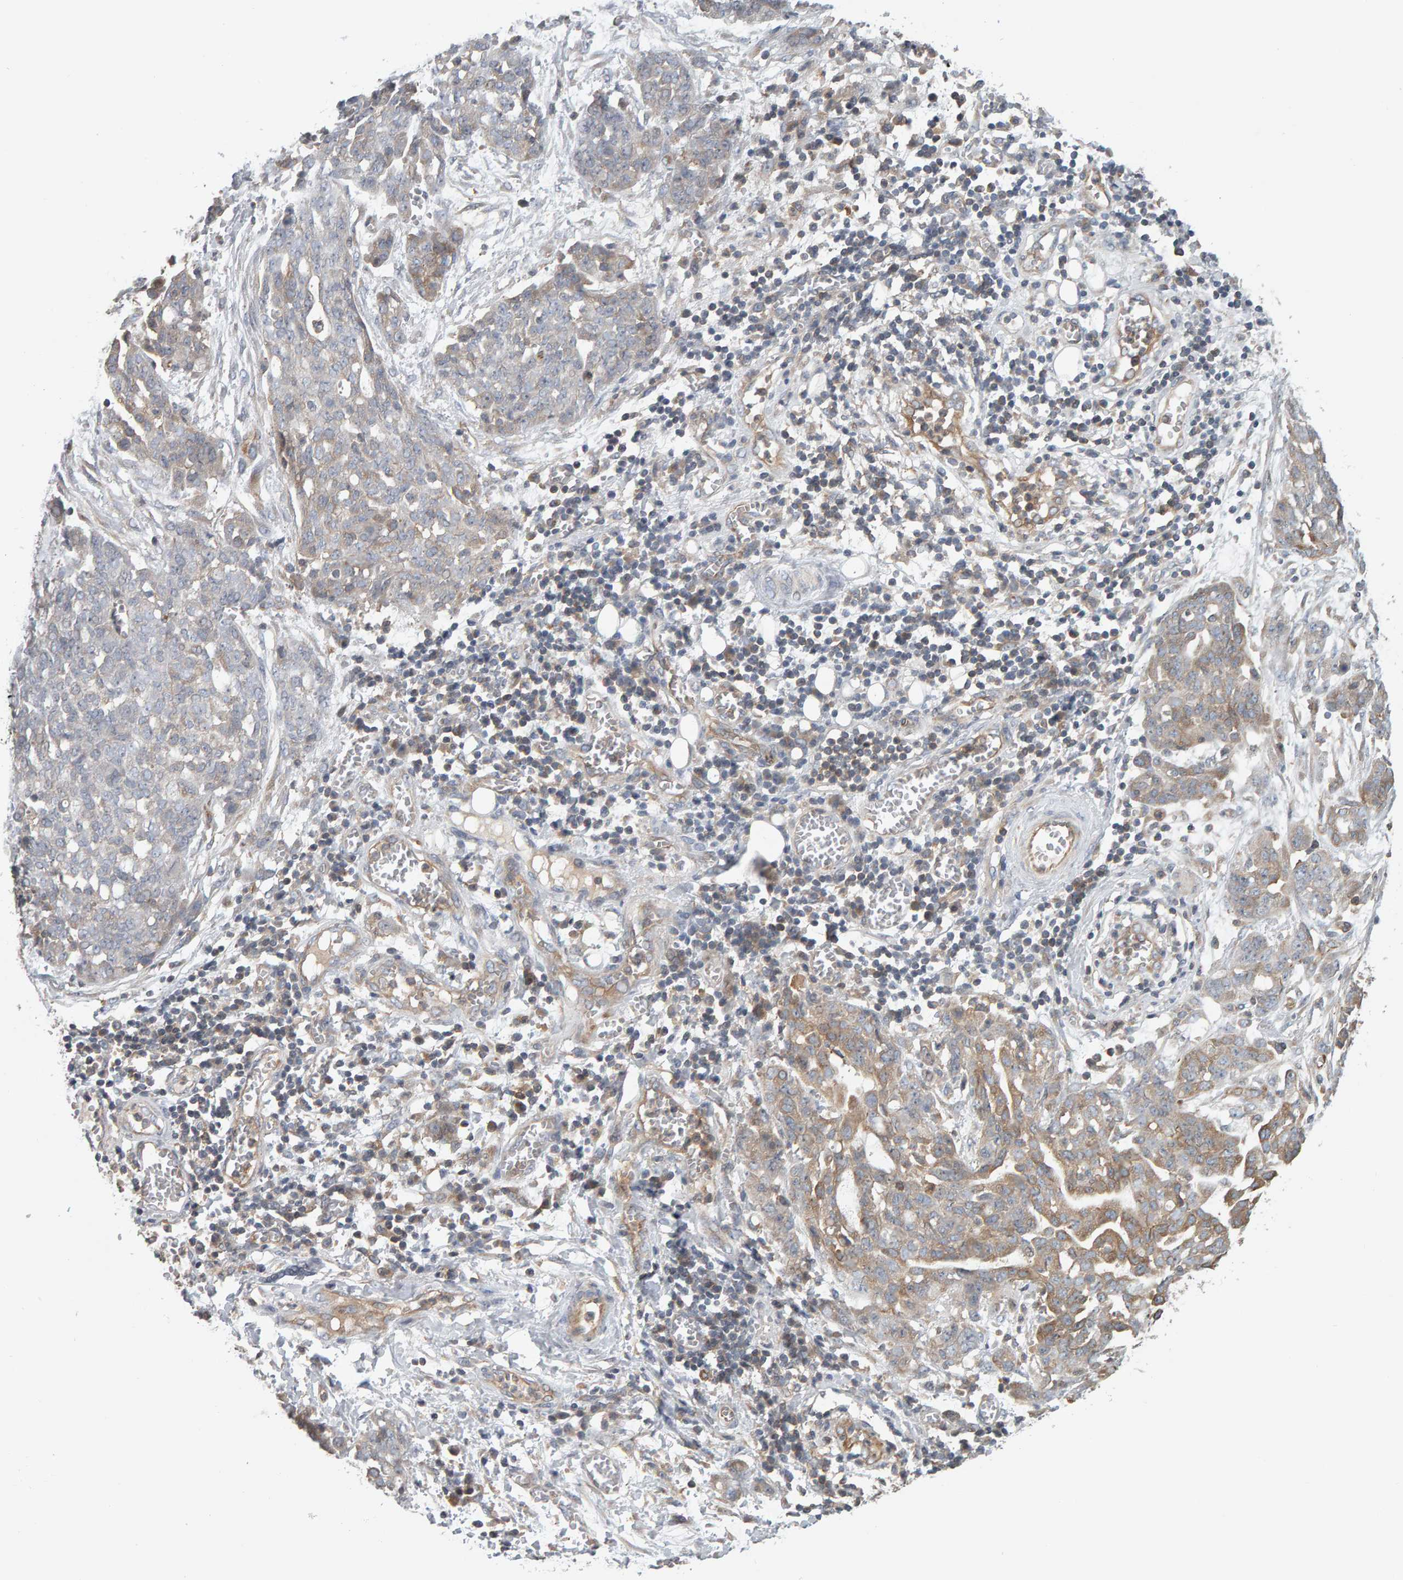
{"staining": {"intensity": "weak", "quantity": "25%-75%", "location": "cytoplasmic/membranous"}, "tissue": "ovarian cancer", "cell_type": "Tumor cells", "image_type": "cancer", "snomed": [{"axis": "morphology", "description": "Cystadenocarcinoma, serous, NOS"}, {"axis": "topography", "description": "Soft tissue"}, {"axis": "topography", "description": "Ovary"}], "caption": "Approximately 25%-75% of tumor cells in human ovarian cancer show weak cytoplasmic/membranous protein staining as visualized by brown immunohistochemical staining.", "gene": "C9orf72", "patient": {"sex": "female", "age": 57}}